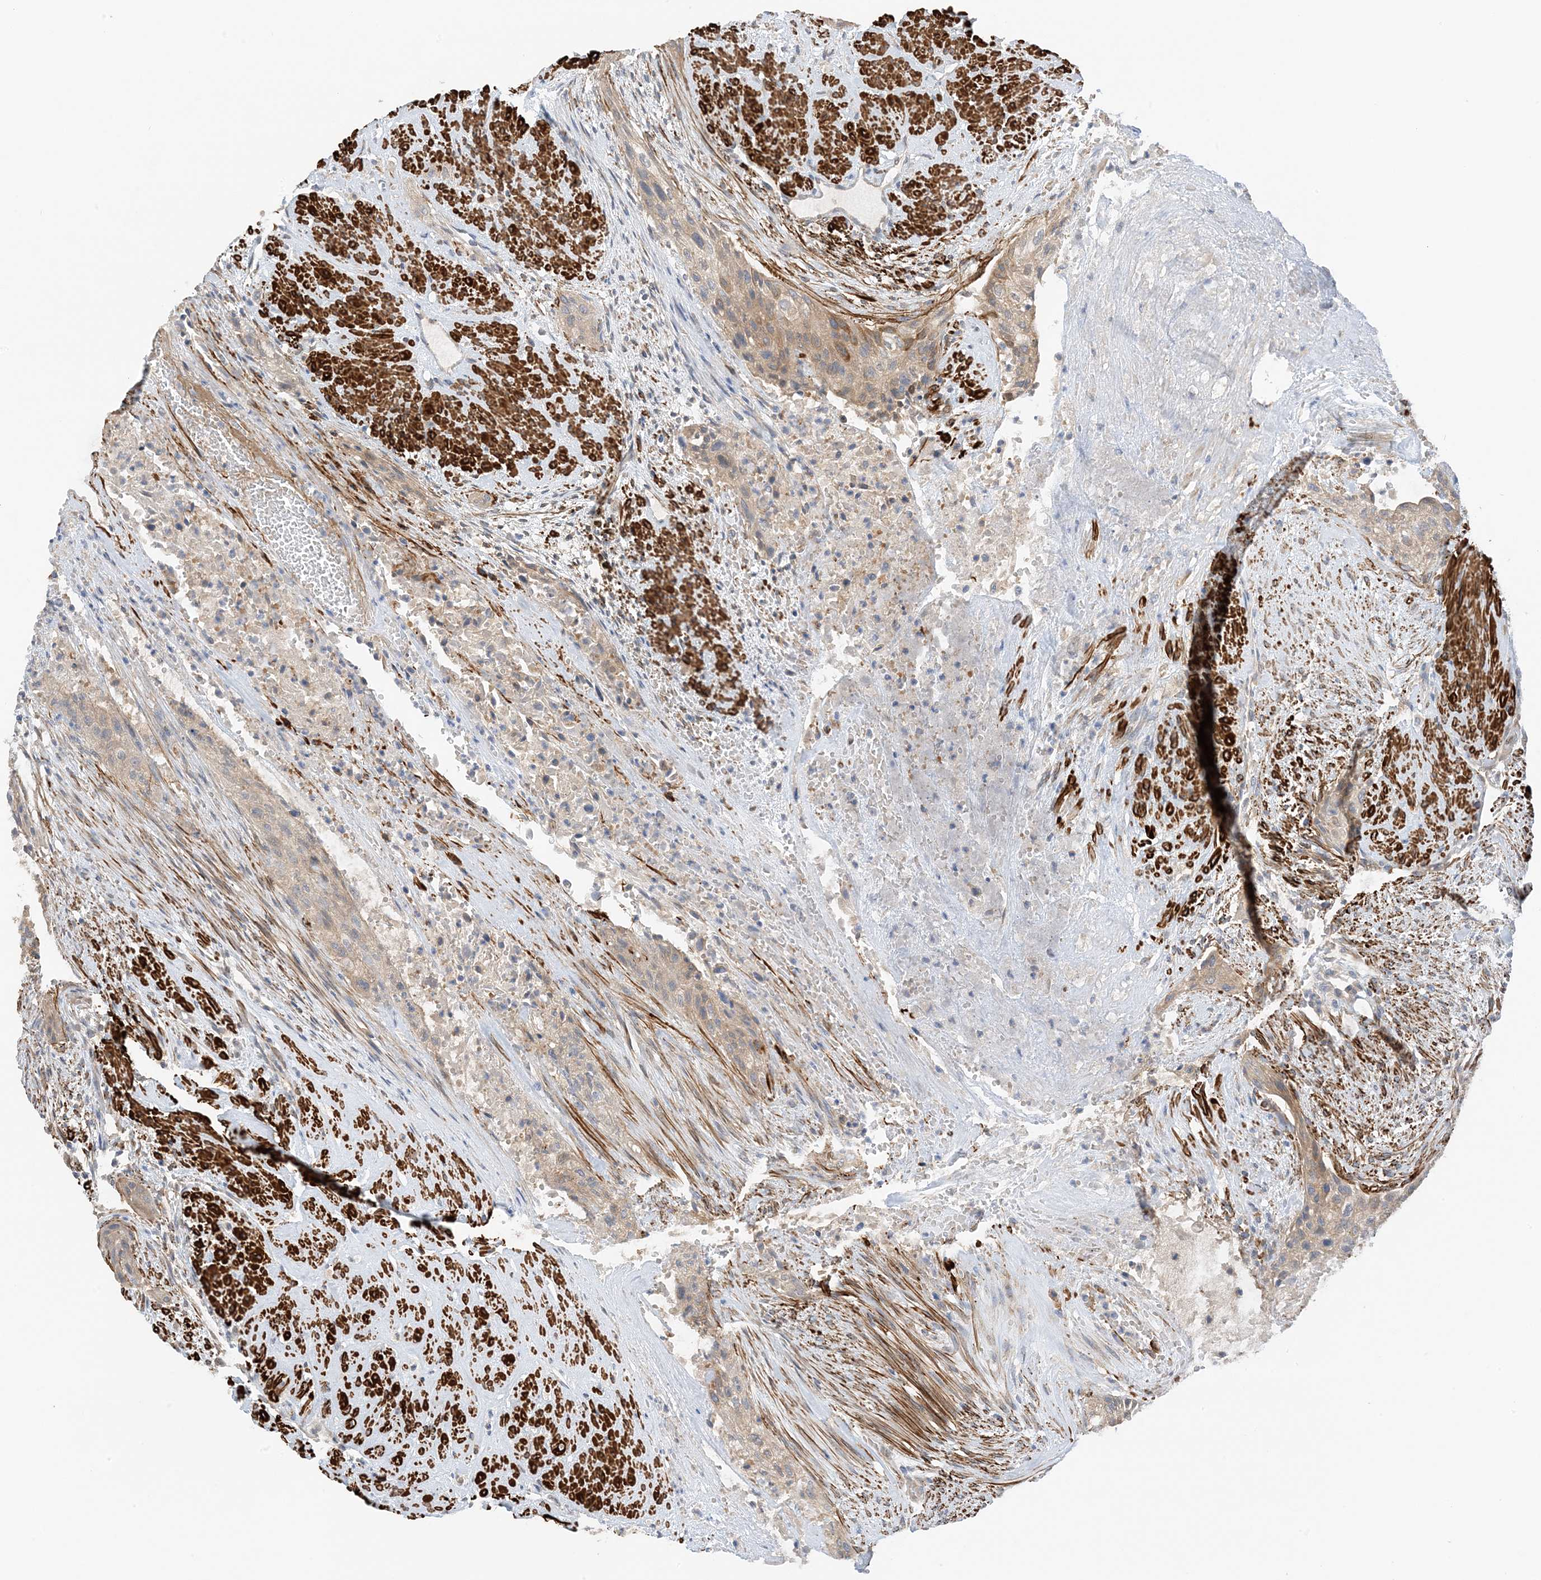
{"staining": {"intensity": "moderate", "quantity": "<25%", "location": "cytoplasmic/membranous"}, "tissue": "urothelial cancer", "cell_type": "Tumor cells", "image_type": "cancer", "snomed": [{"axis": "morphology", "description": "Urothelial carcinoma, High grade"}, {"axis": "topography", "description": "Urinary bladder"}], "caption": "A photomicrograph of urothelial cancer stained for a protein exhibits moderate cytoplasmic/membranous brown staining in tumor cells.", "gene": "KIFBP", "patient": {"sex": "male", "age": 35}}